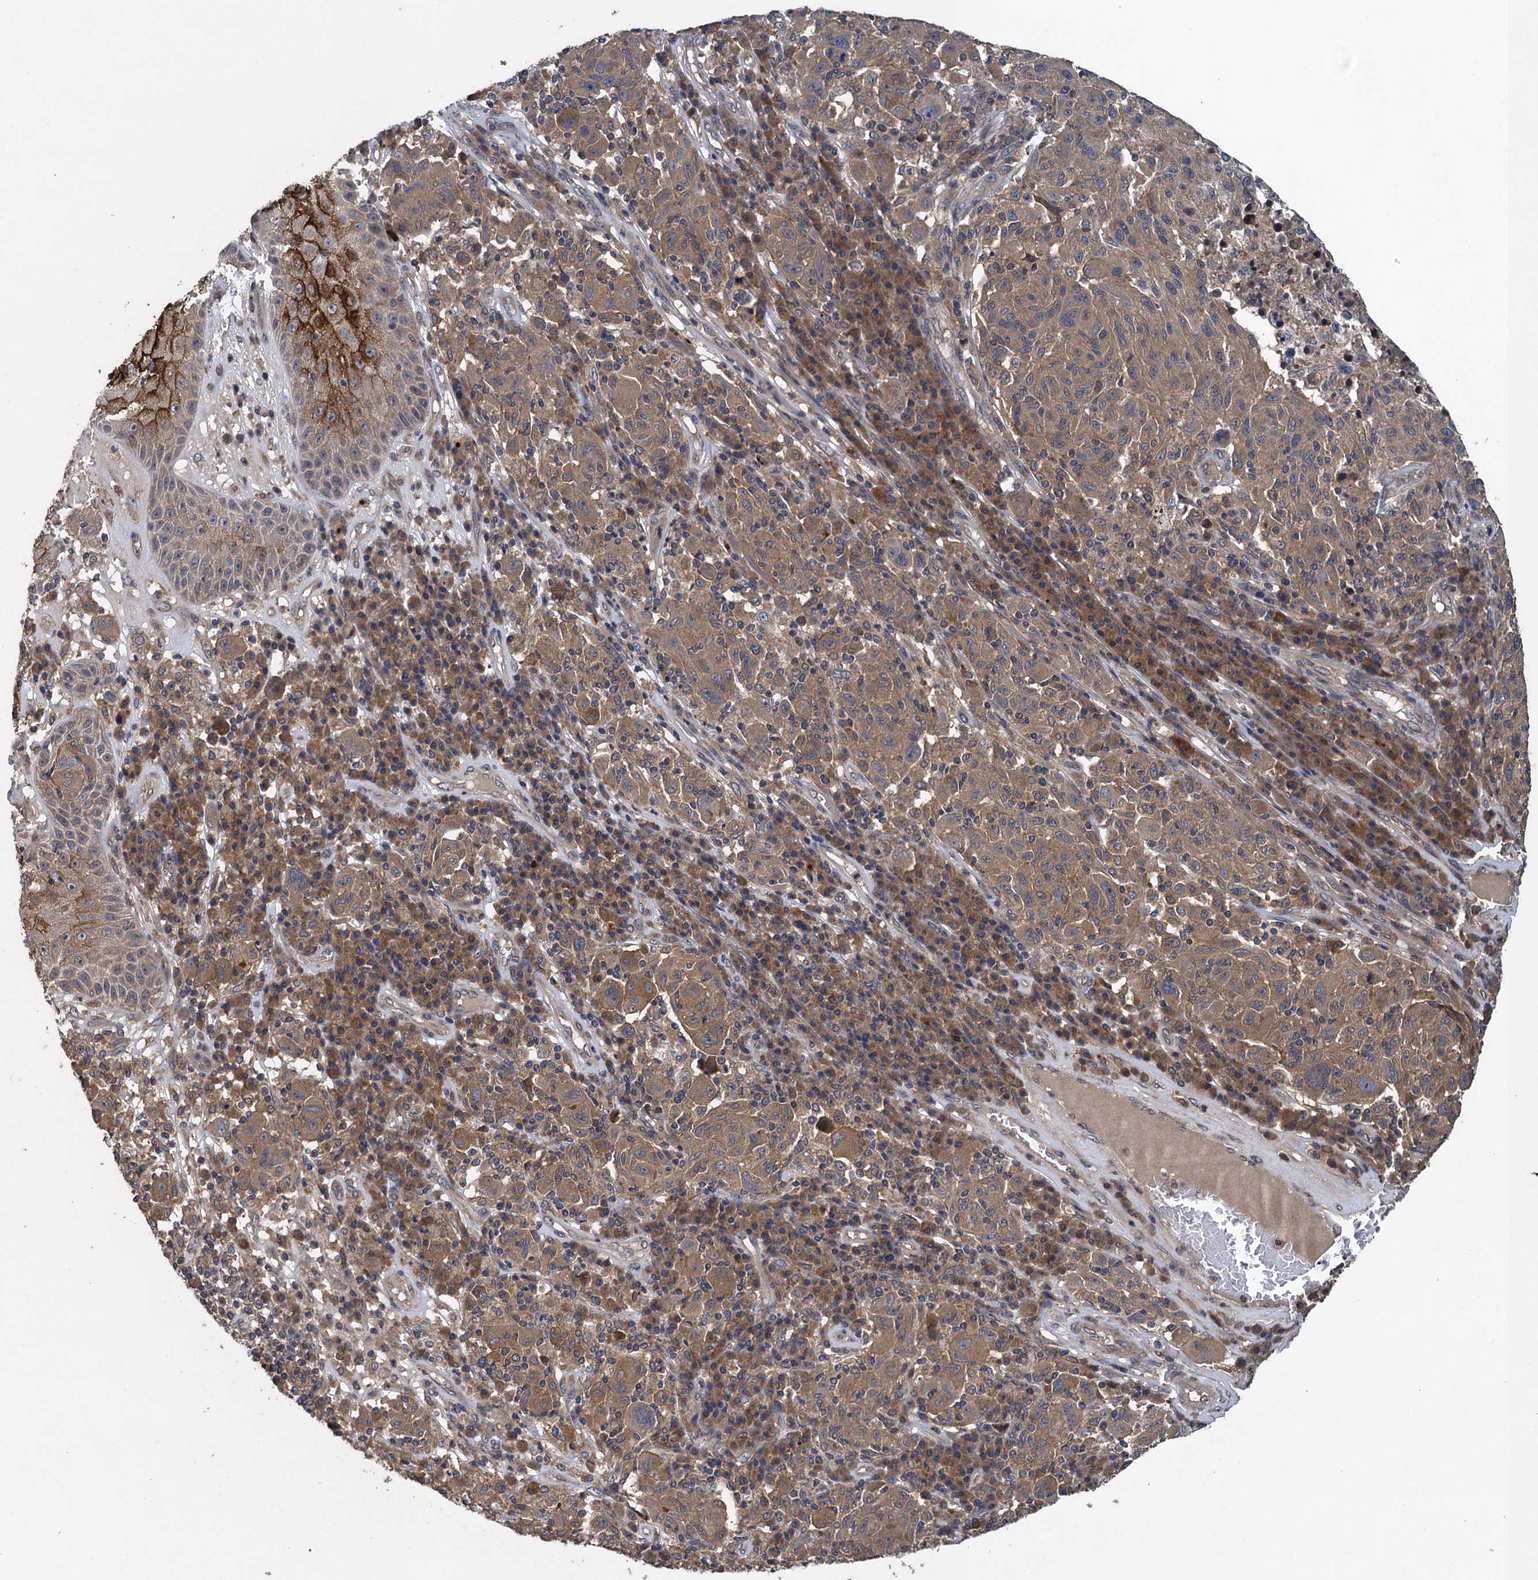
{"staining": {"intensity": "moderate", "quantity": ">75%", "location": "cytoplasmic/membranous"}, "tissue": "melanoma", "cell_type": "Tumor cells", "image_type": "cancer", "snomed": [{"axis": "morphology", "description": "Malignant melanoma, NOS"}, {"axis": "topography", "description": "Skin"}], "caption": "DAB (3,3'-diaminobenzidine) immunohistochemical staining of melanoma exhibits moderate cytoplasmic/membranous protein expression in approximately >75% of tumor cells.", "gene": "CNTN5", "patient": {"sex": "male", "age": 53}}